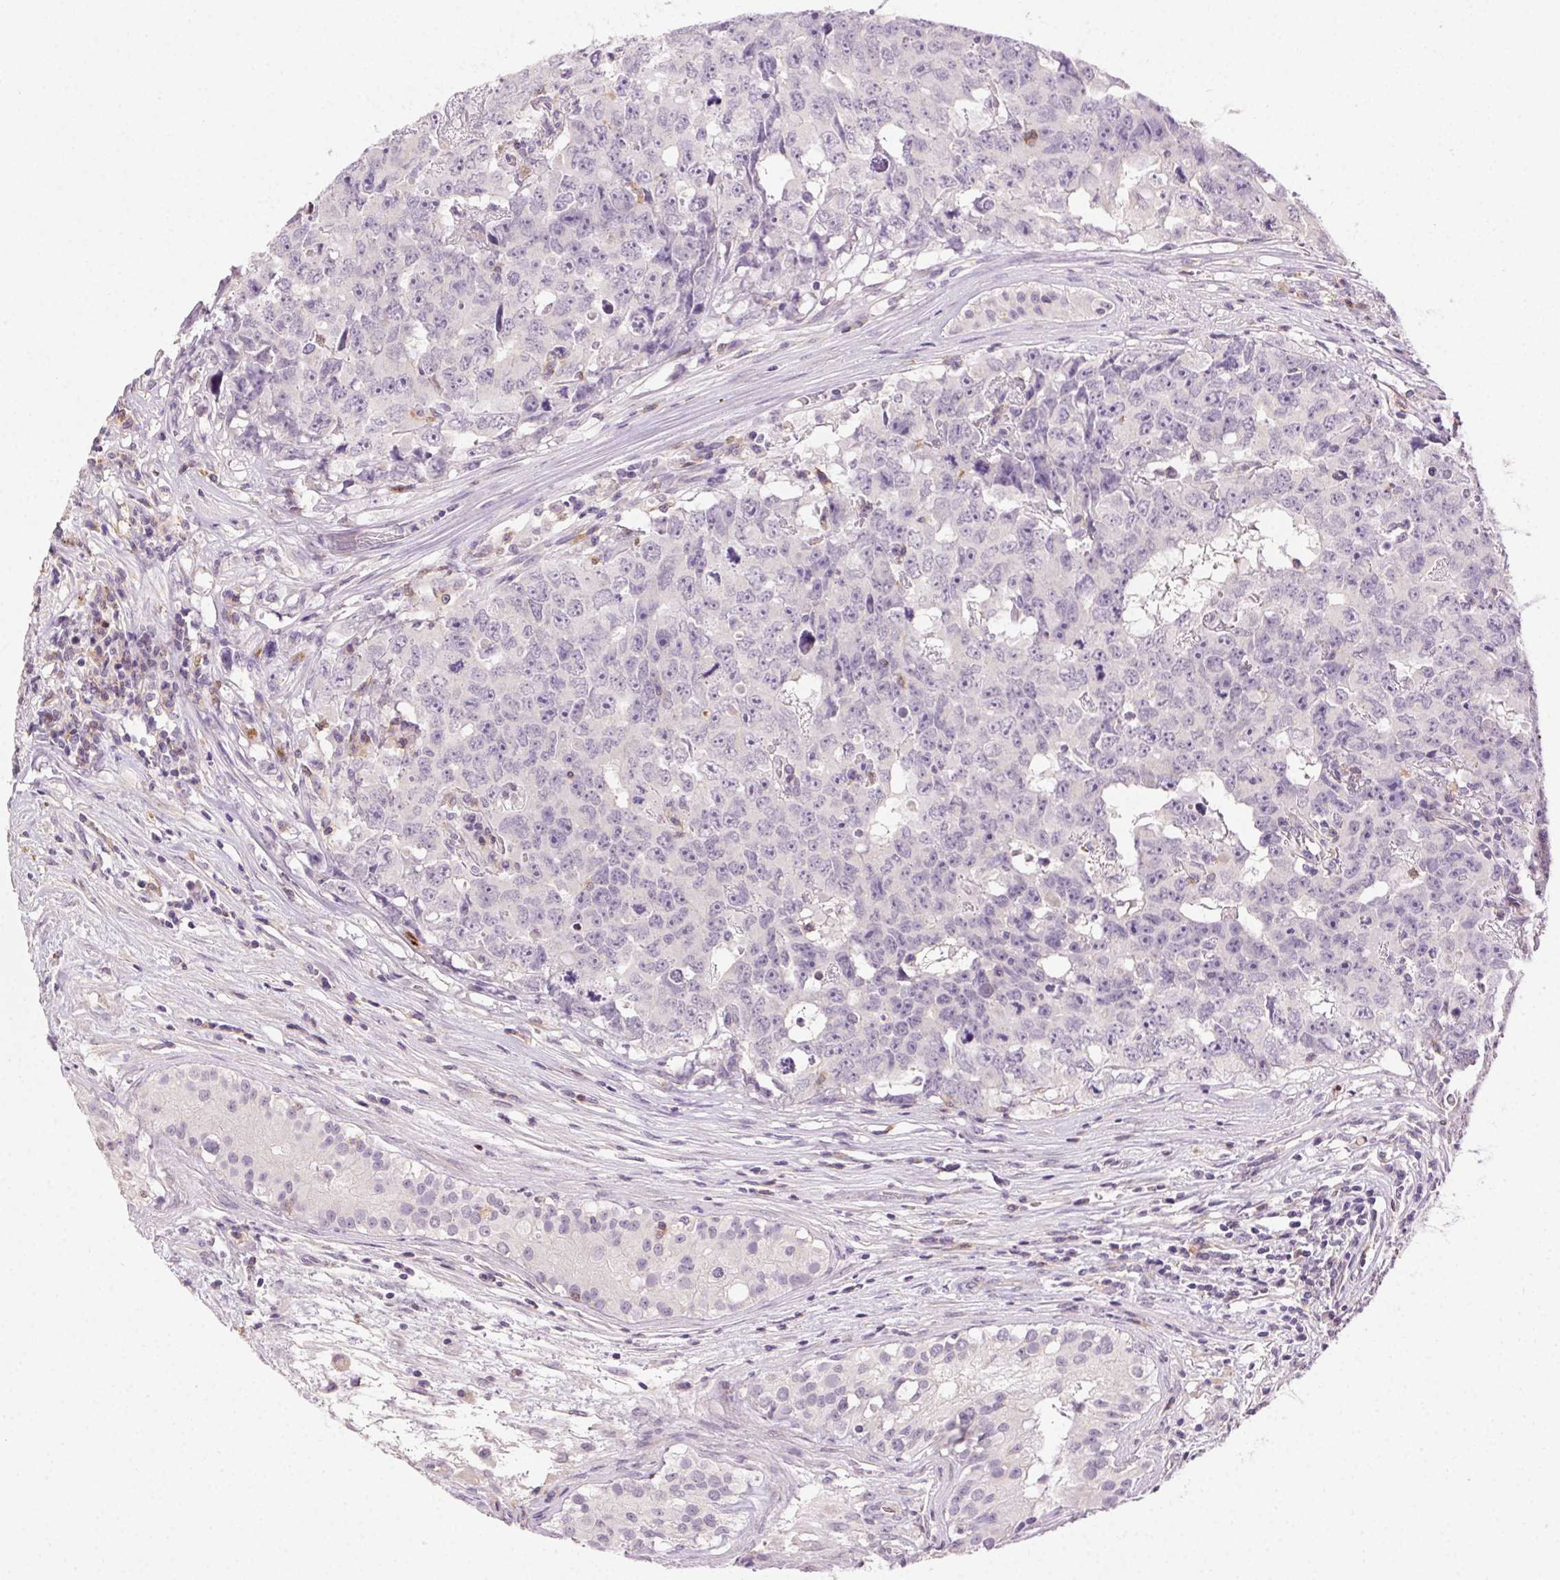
{"staining": {"intensity": "negative", "quantity": "none", "location": "none"}, "tissue": "testis cancer", "cell_type": "Tumor cells", "image_type": "cancer", "snomed": [{"axis": "morphology", "description": "Carcinoma, Embryonal, NOS"}, {"axis": "topography", "description": "Testis"}], "caption": "Immunohistochemistry of human testis cancer demonstrates no expression in tumor cells. The staining was performed using DAB (3,3'-diaminobenzidine) to visualize the protein expression in brown, while the nuclei were stained in blue with hematoxylin (Magnification: 20x).", "gene": "AKAP5", "patient": {"sex": "male", "age": 24}}